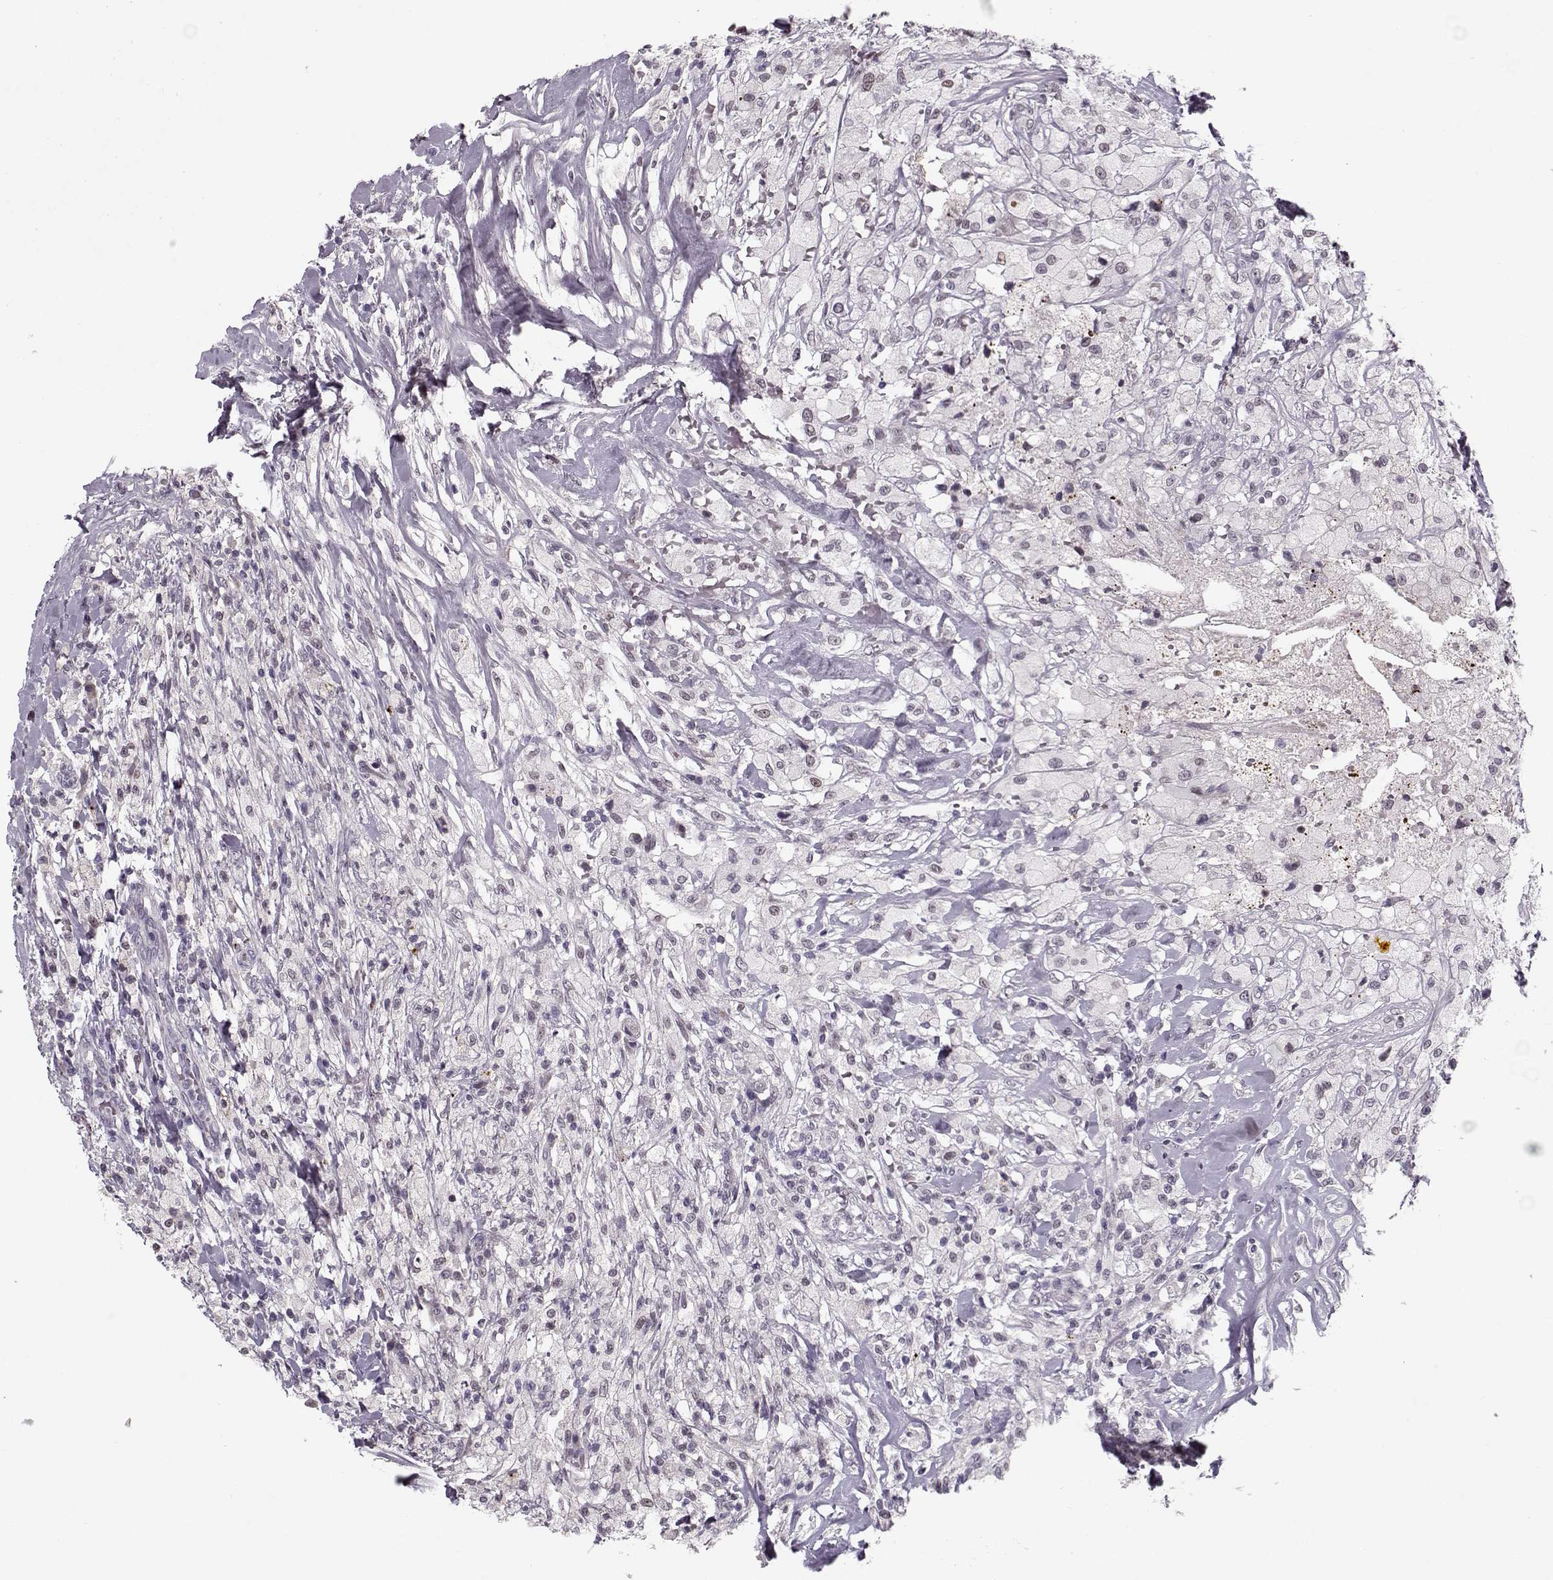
{"staining": {"intensity": "negative", "quantity": "none", "location": "none"}, "tissue": "testis cancer", "cell_type": "Tumor cells", "image_type": "cancer", "snomed": [{"axis": "morphology", "description": "Necrosis, NOS"}, {"axis": "morphology", "description": "Carcinoma, Embryonal, NOS"}, {"axis": "topography", "description": "Testis"}], "caption": "The IHC photomicrograph has no significant positivity in tumor cells of testis cancer tissue.", "gene": "DNAI3", "patient": {"sex": "male", "age": 19}}